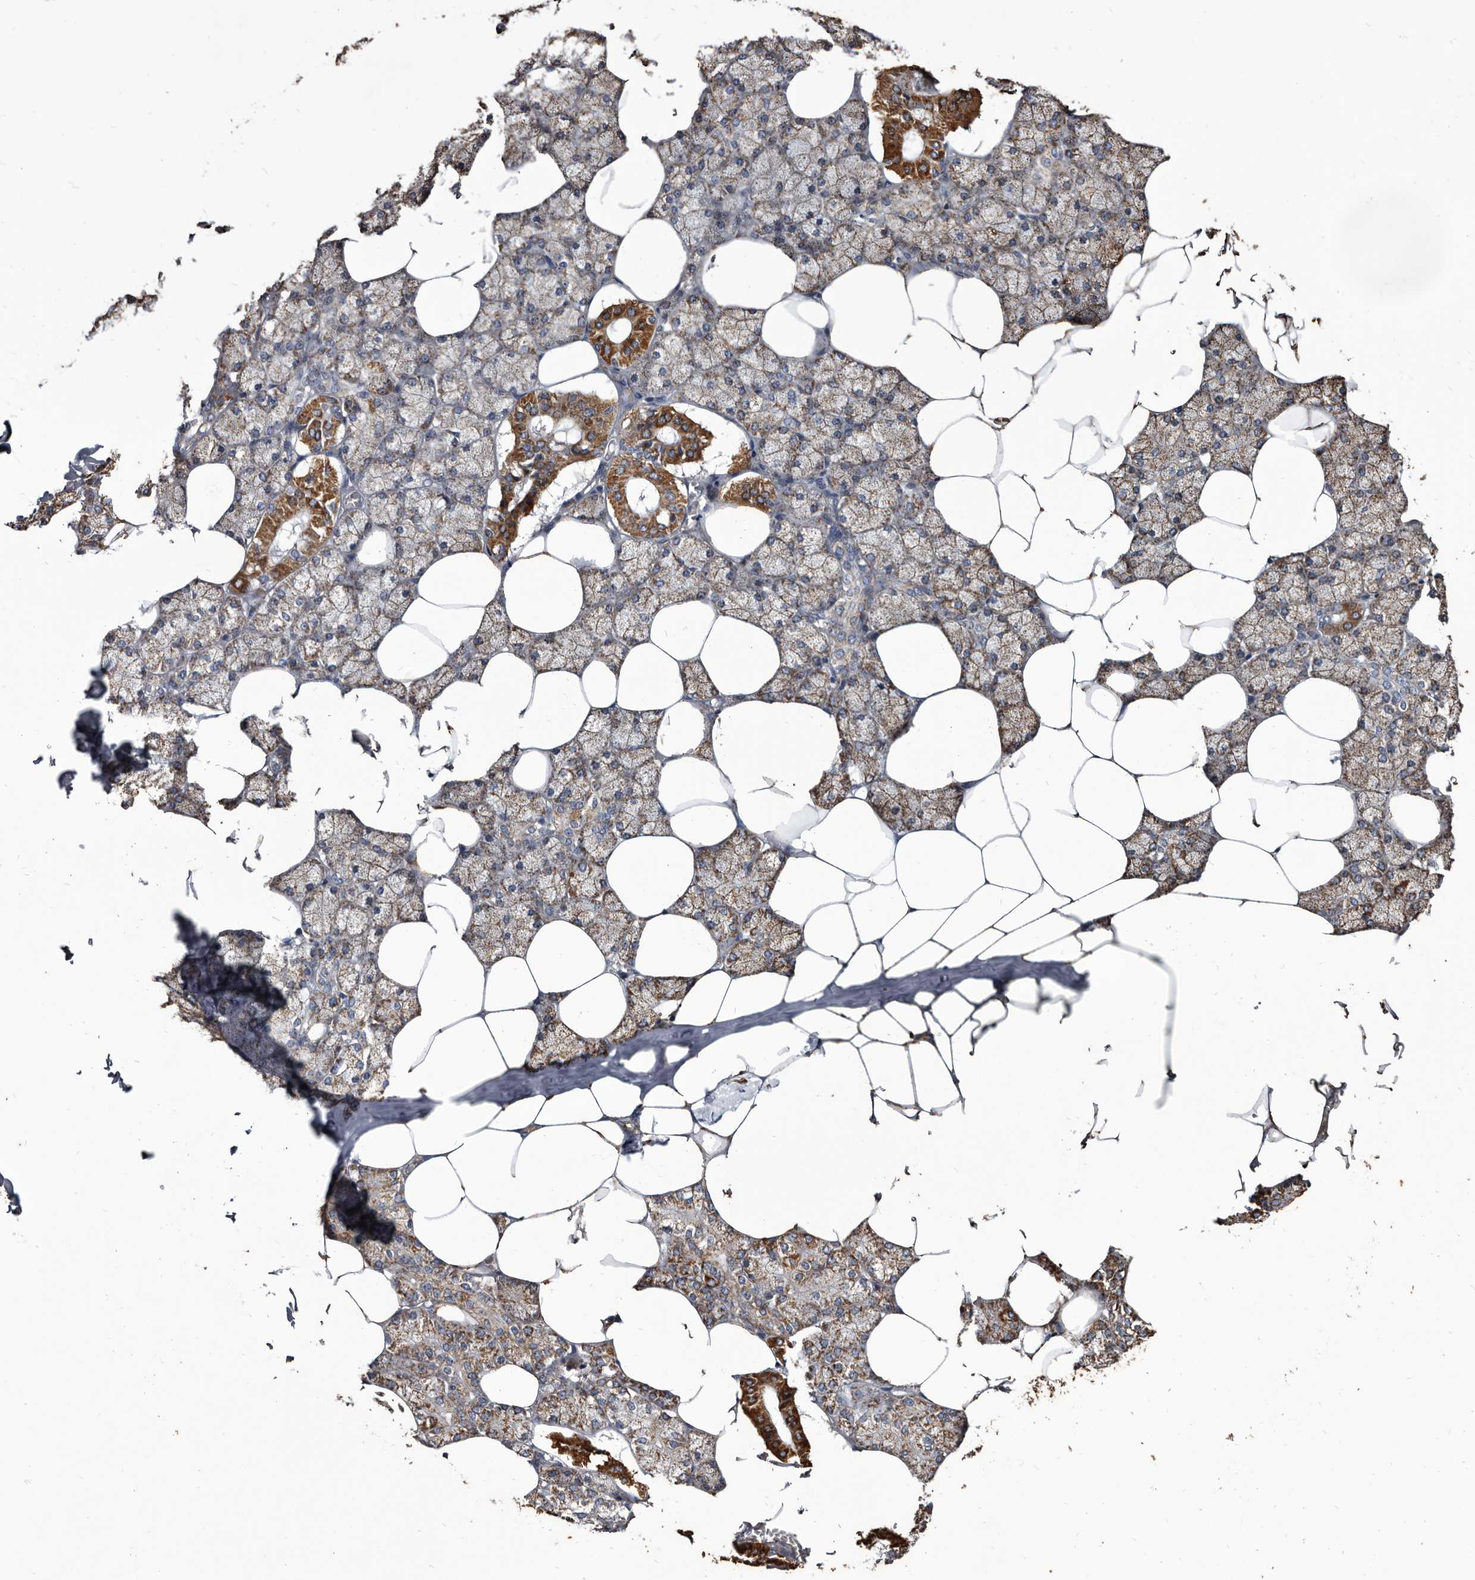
{"staining": {"intensity": "moderate", "quantity": ">75%", "location": "cytoplasmic/membranous"}, "tissue": "salivary gland", "cell_type": "Glandular cells", "image_type": "normal", "snomed": [{"axis": "morphology", "description": "Normal tissue, NOS"}, {"axis": "topography", "description": "Salivary gland"}], "caption": "Immunohistochemical staining of unremarkable human salivary gland displays >75% levels of moderate cytoplasmic/membranous protein staining in about >75% of glandular cells.", "gene": "CTSA", "patient": {"sex": "male", "age": 62}}